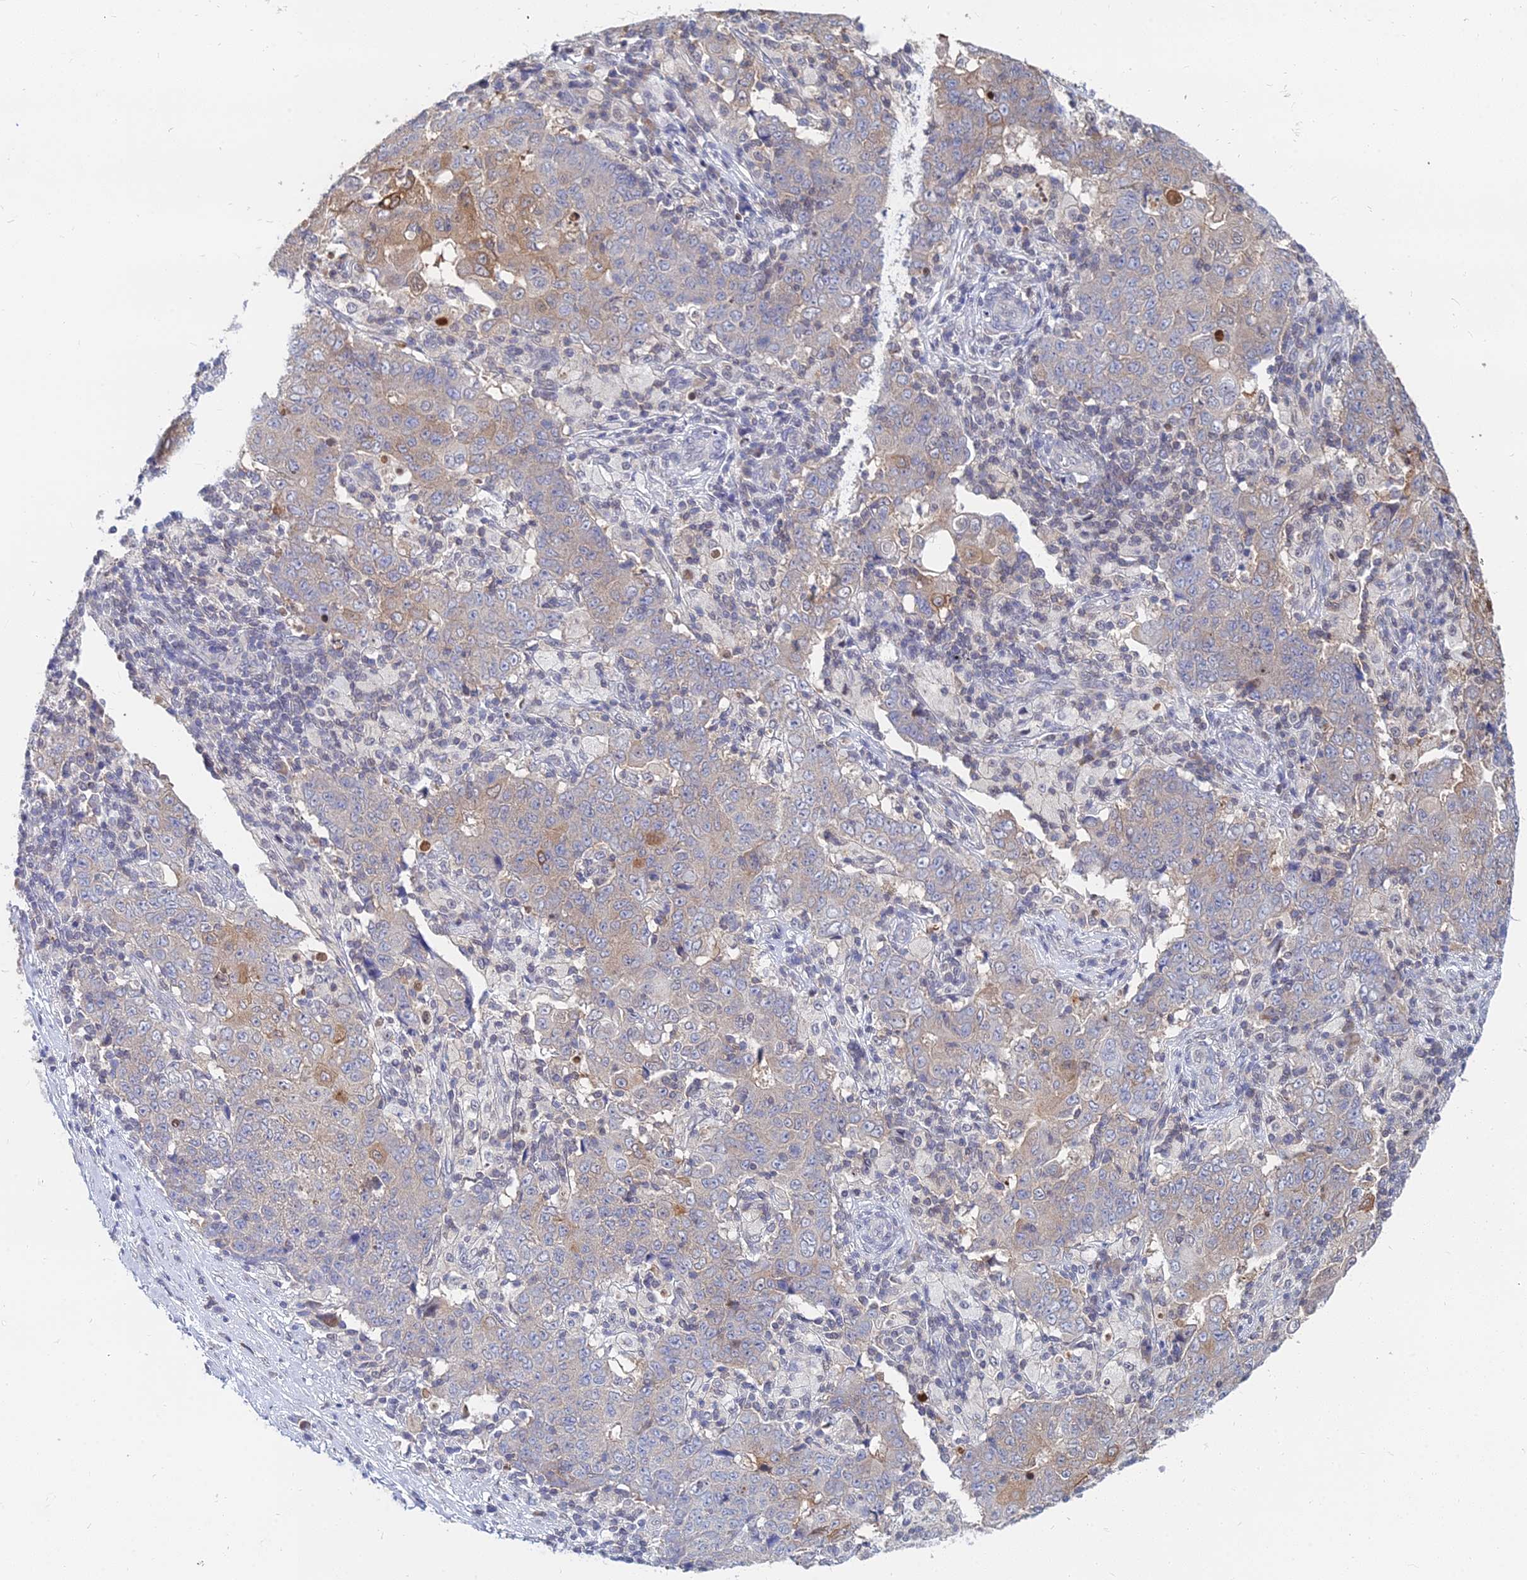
{"staining": {"intensity": "moderate", "quantity": "<25%", "location": "cytoplasmic/membranous"}, "tissue": "ovarian cancer", "cell_type": "Tumor cells", "image_type": "cancer", "snomed": [{"axis": "morphology", "description": "Carcinoma, endometroid"}, {"axis": "topography", "description": "Ovary"}], "caption": "Immunohistochemical staining of endometroid carcinoma (ovarian) reveals moderate cytoplasmic/membranous protein staining in approximately <25% of tumor cells.", "gene": "B3GALT4", "patient": {"sex": "female", "age": 42}}